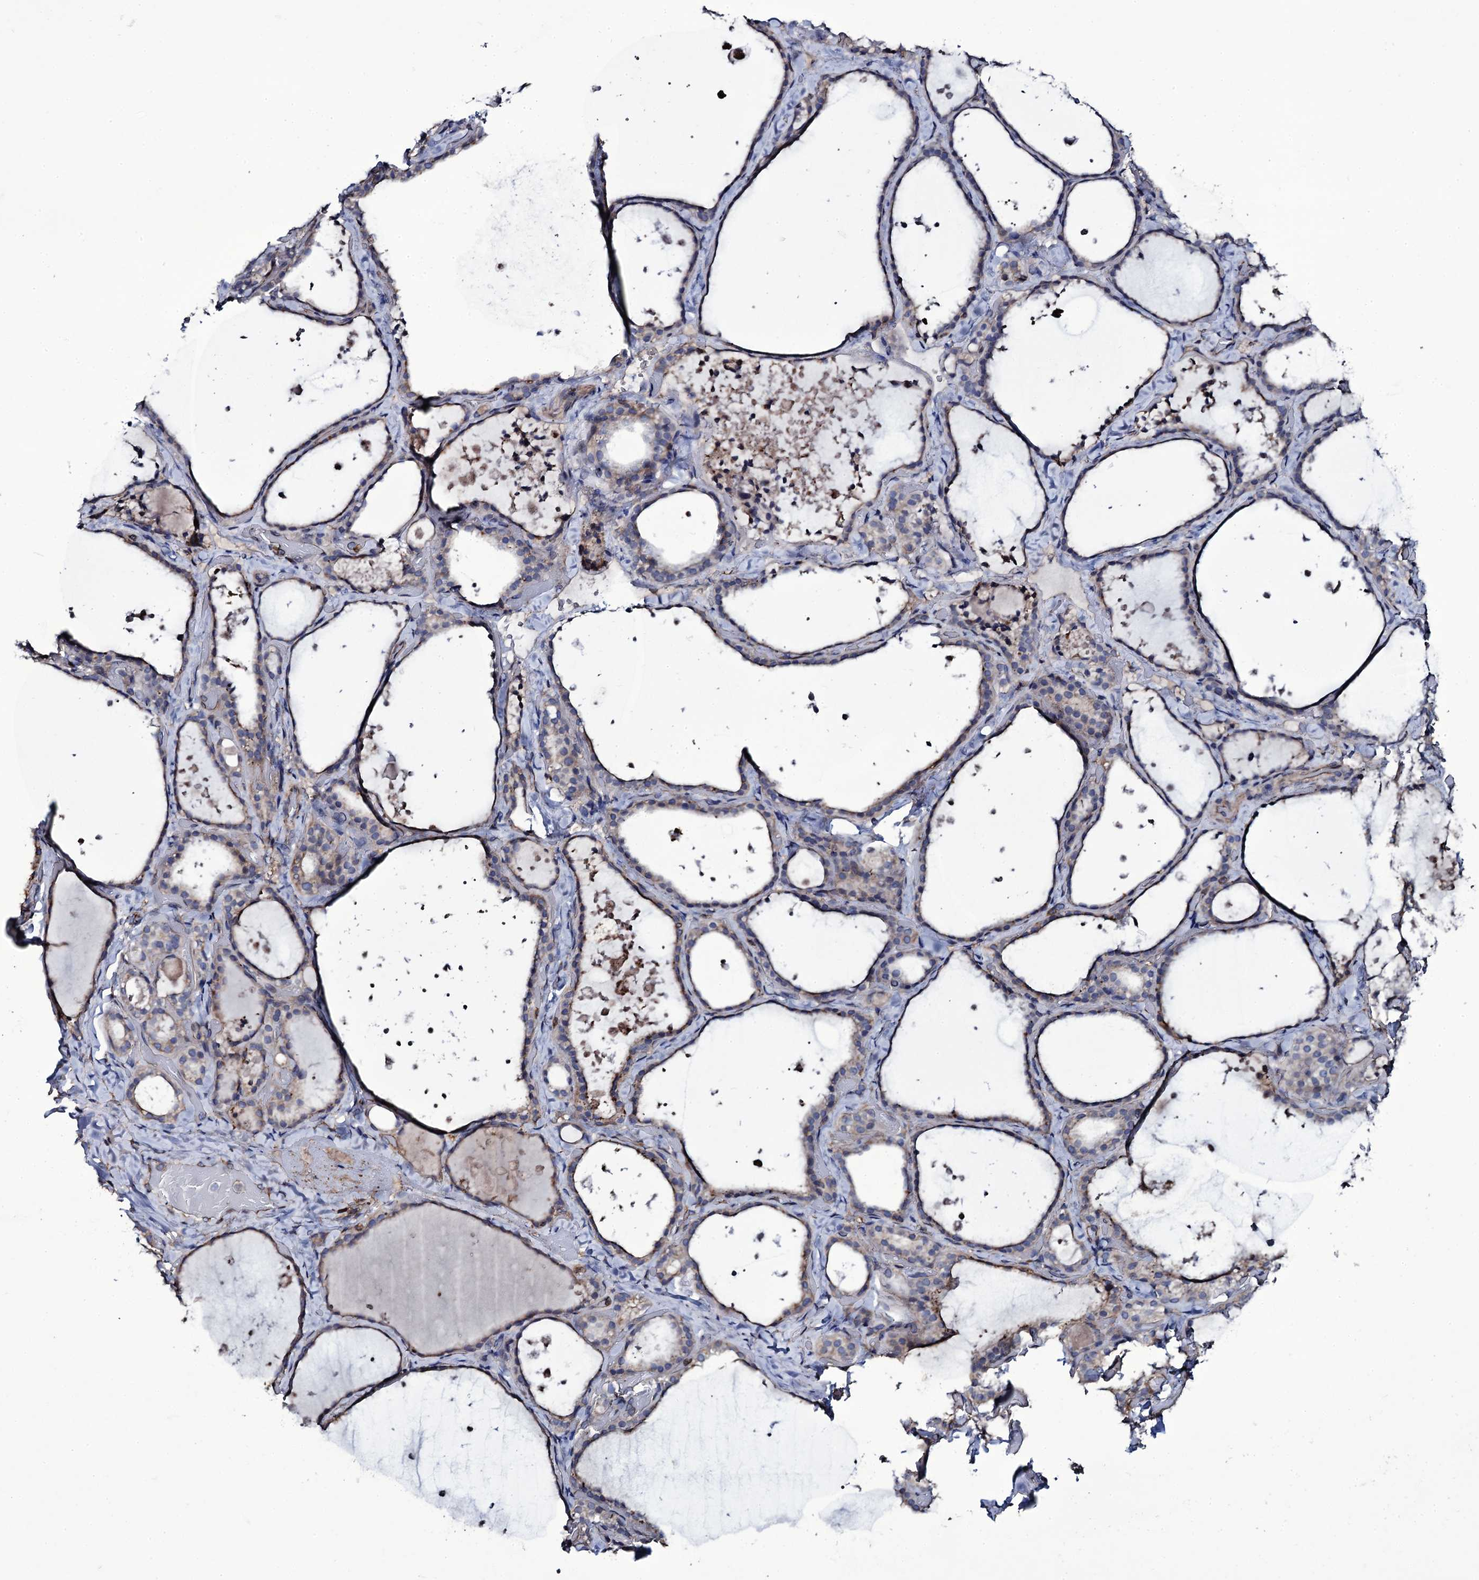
{"staining": {"intensity": "weak", "quantity": "25%-75%", "location": "cytoplasmic/membranous"}, "tissue": "thyroid gland", "cell_type": "Glandular cells", "image_type": "normal", "snomed": [{"axis": "morphology", "description": "Normal tissue, NOS"}, {"axis": "topography", "description": "Thyroid gland"}], "caption": "Glandular cells reveal low levels of weak cytoplasmic/membranous staining in approximately 25%-75% of cells in benign human thyroid gland. (DAB (3,3'-diaminobenzidine) IHC, brown staining for protein, blue staining for nuclei).", "gene": "TTC23", "patient": {"sex": "female", "age": 44}}